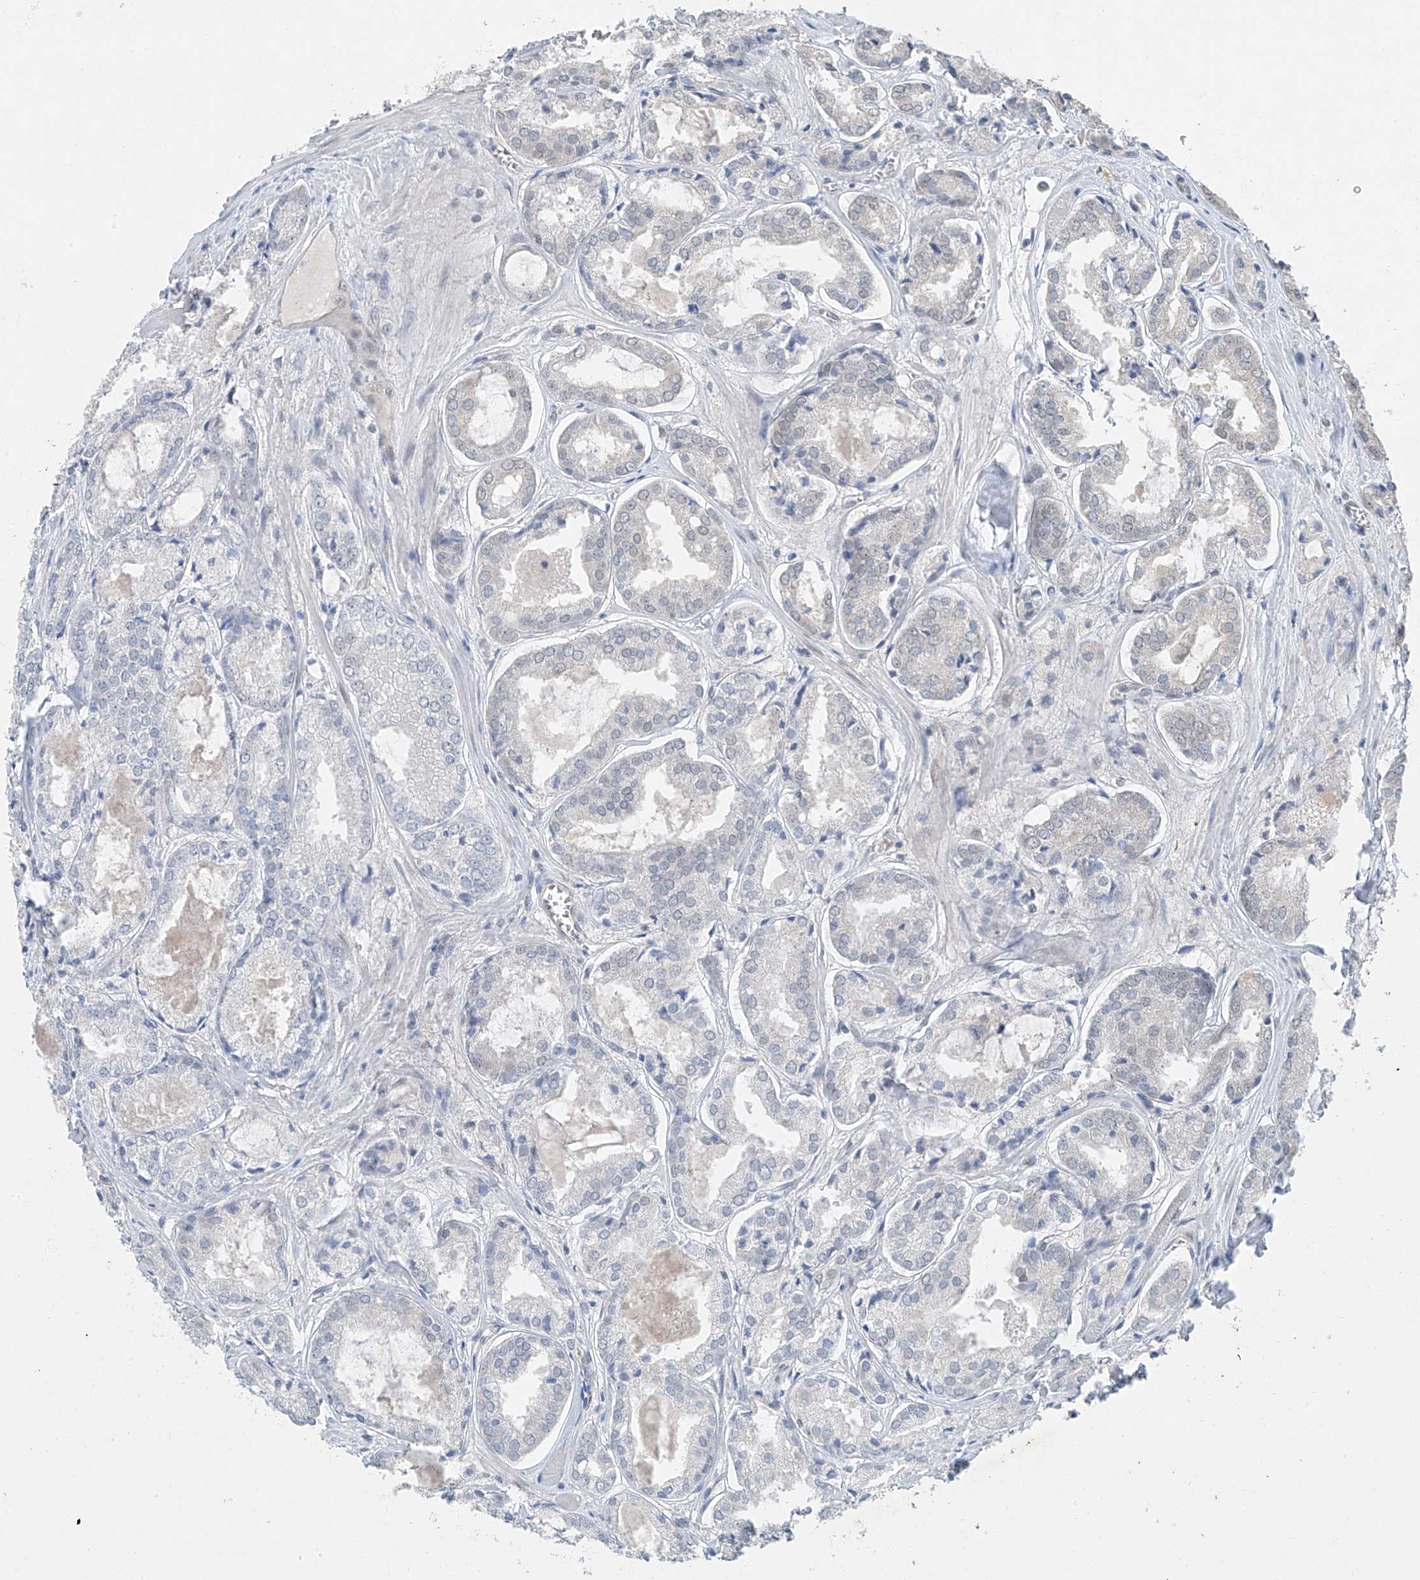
{"staining": {"intensity": "negative", "quantity": "none", "location": "none"}, "tissue": "prostate cancer", "cell_type": "Tumor cells", "image_type": "cancer", "snomed": [{"axis": "morphology", "description": "Adenocarcinoma, Low grade"}, {"axis": "topography", "description": "Prostate"}], "caption": "Immunohistochemical staining of prostate cancer exhibits no significant staining in tumor cells. (Immunohistochemistry (ihc), brightfield microscopy, high magnification).", "gene": "TAF8", "patient": {"sex": "male", "age": 67}}